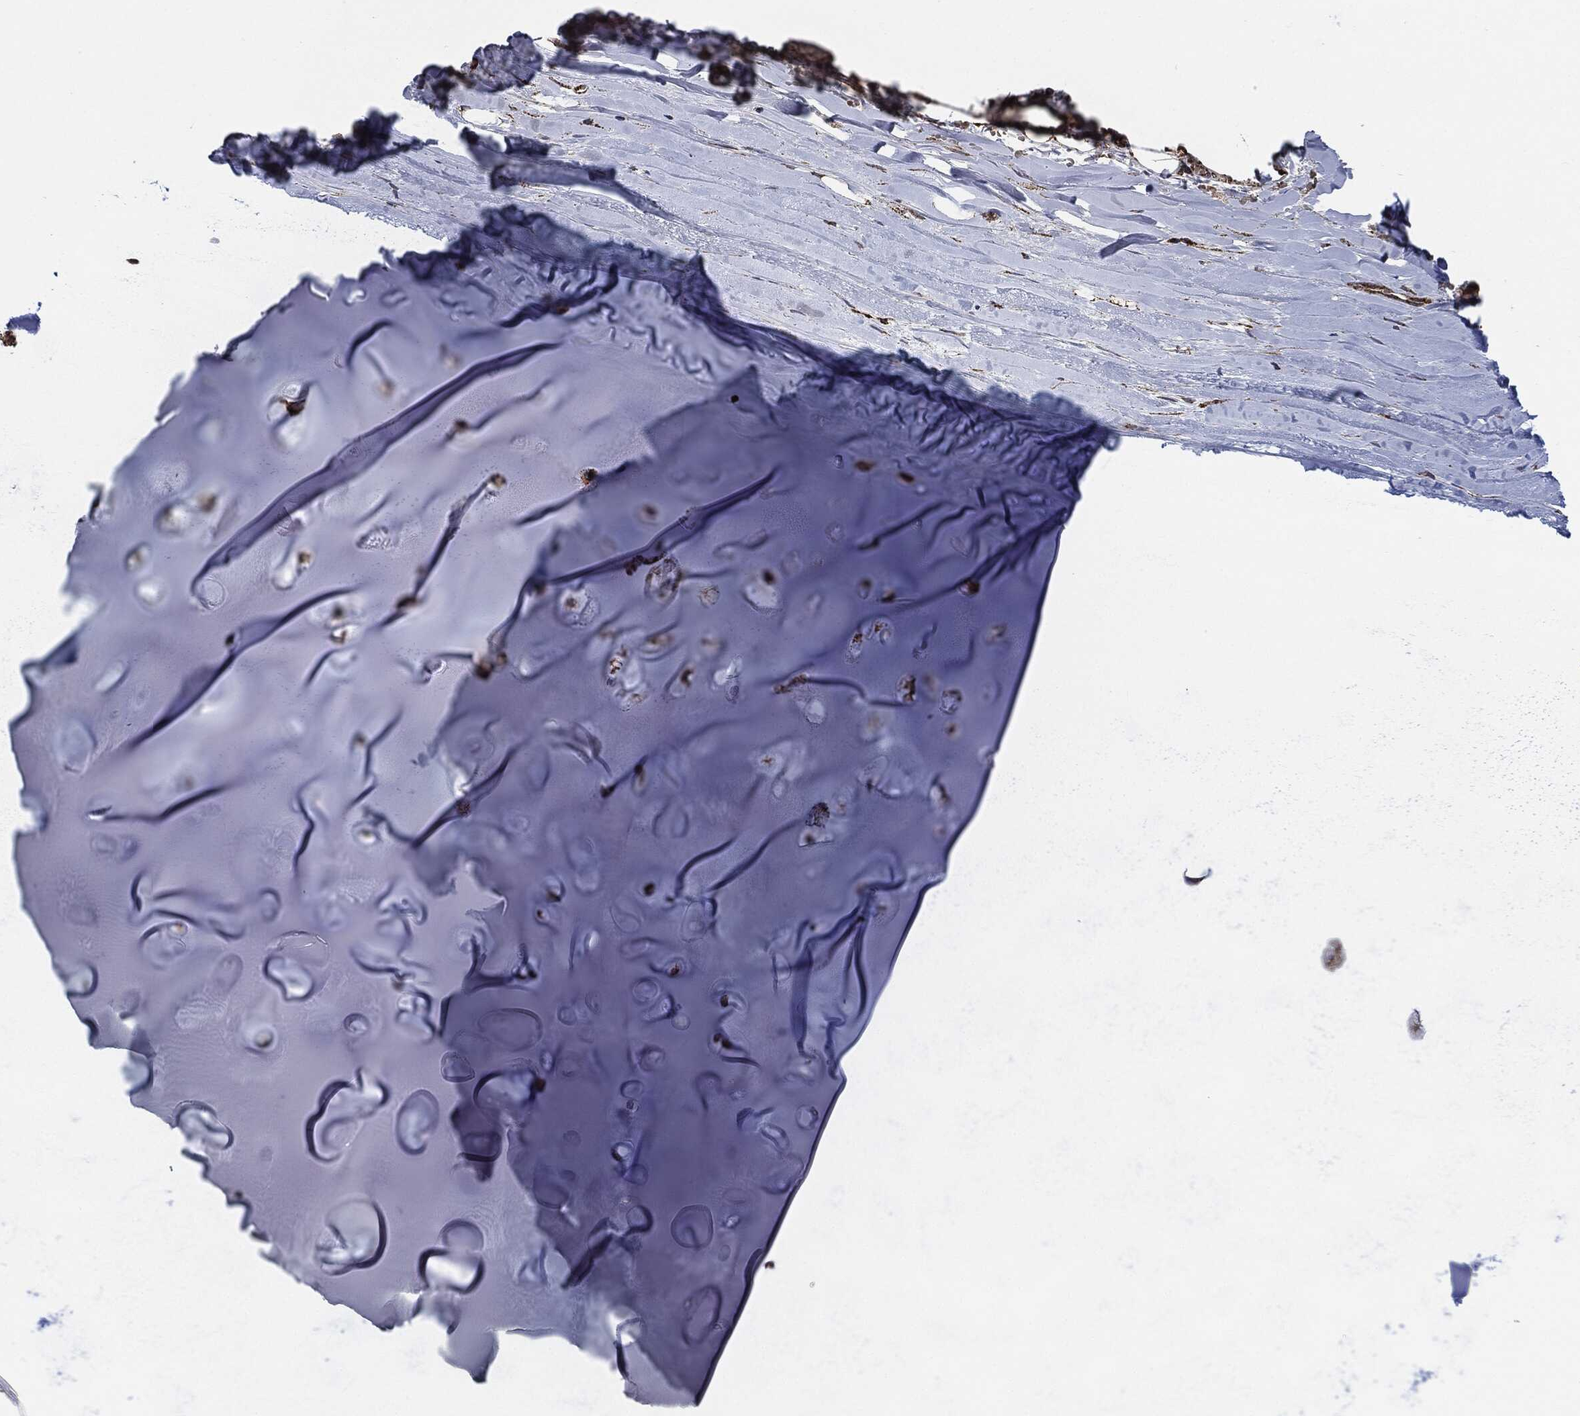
{"staining": {"intensity": "strong", "quantity": ">75%", "location": "cytoplasmic/membranous"}, "tissue": "adipose tissue", "cell_type": "Adipocytes", "image_type": "normal", "snomed": [{"axis": "morphology", "description": "Normal tissue, NOS"}, {"axis": "topography", "description": "Cartilage tissue"}], "caption": "An IHC micrograph of normal tissue is shown. Protein staining in brown labels strong cytoplasmic/membranous positivity in adipose tissue within adipocytes.", "gene": "FH", "patient": {"sex": "male", "age": 81}}